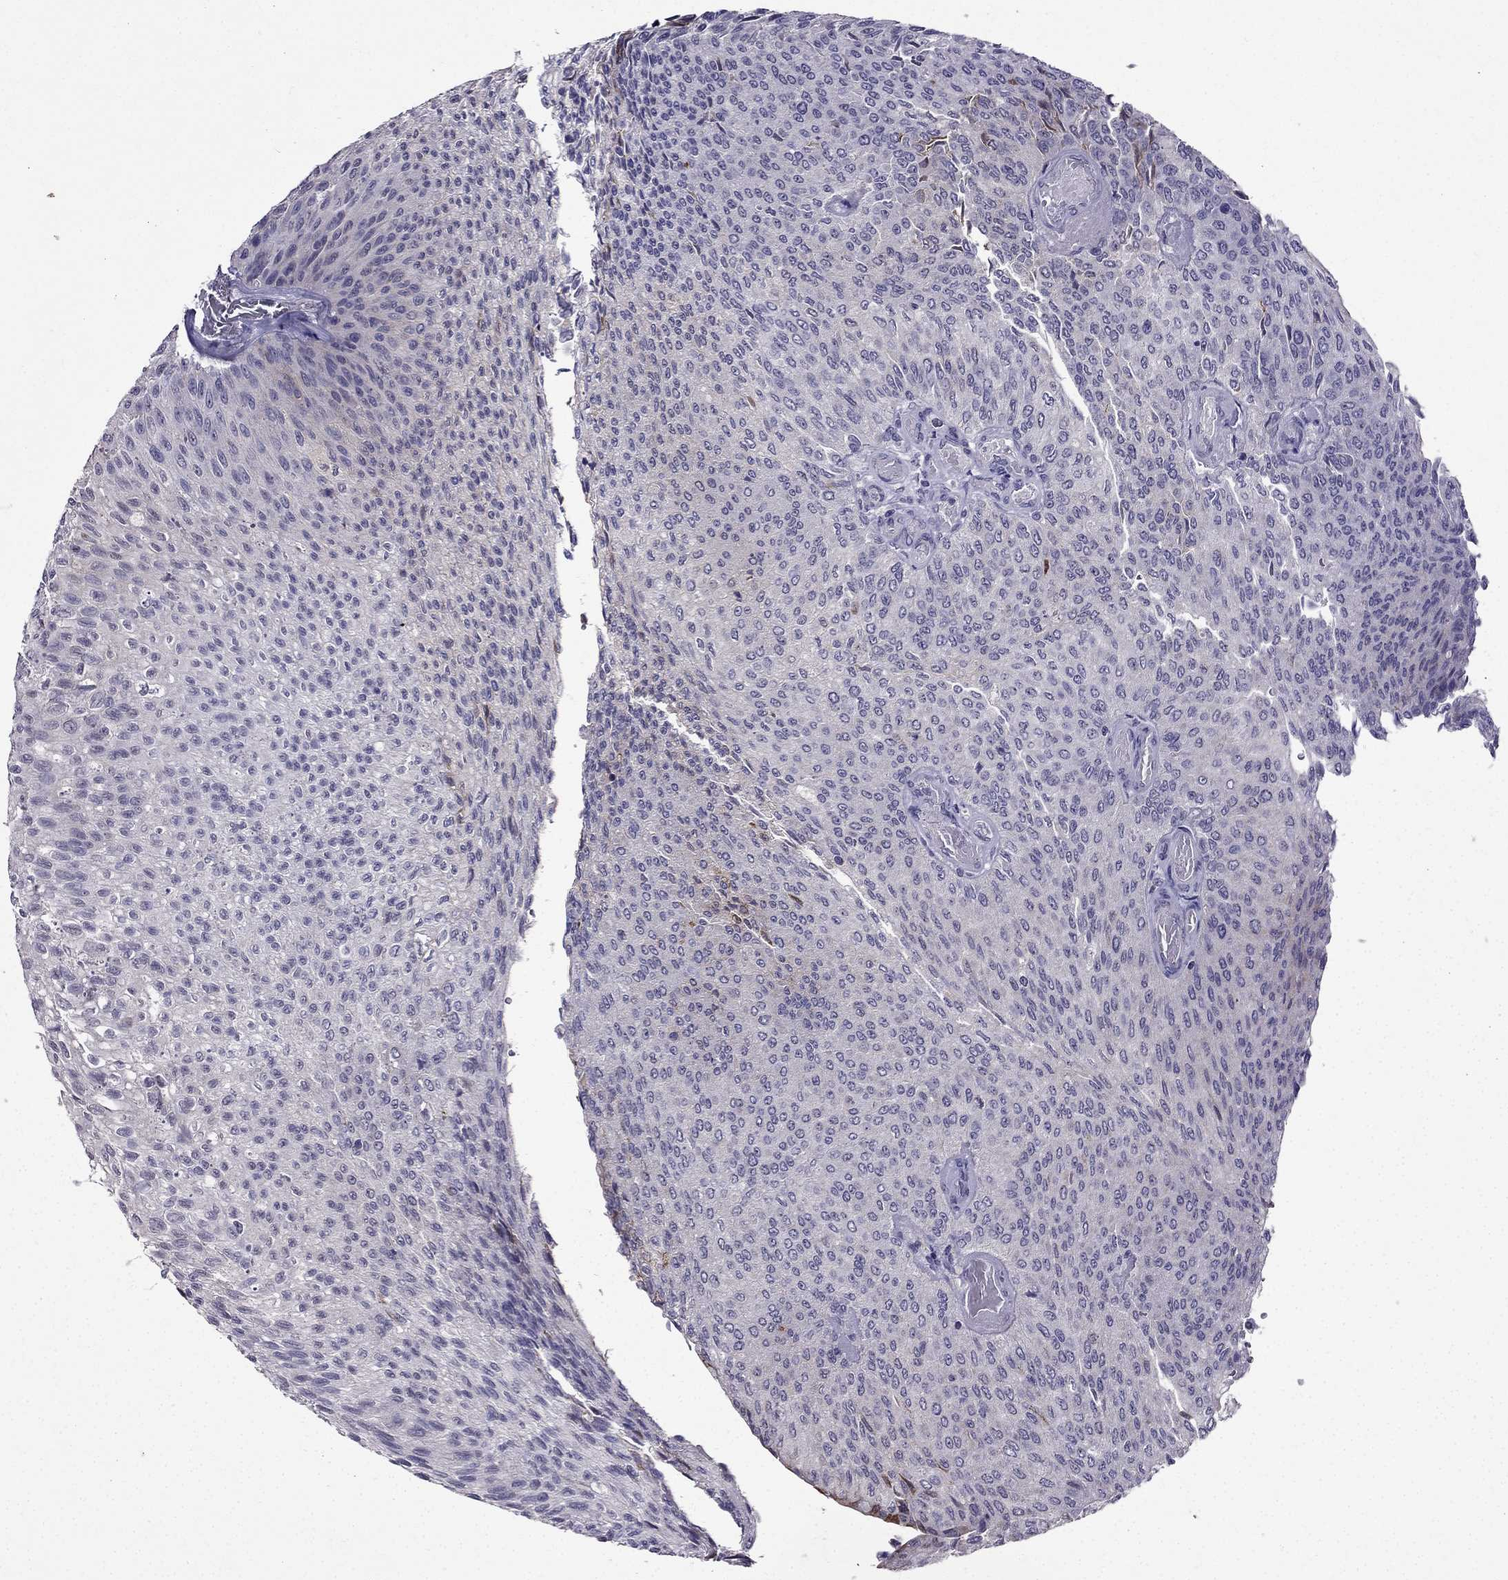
{"staining": {"intensity": "weak", "quantity": "<25%", "location": "cytoplasmic/membranous"}, "tissue": "urothelial cancer", "cell_type": "Tumor cells", "image_type": "cancer", "snomed": [{"axis": "morphology", "description": "Urothelial carcinoma, Low grade"}, {"axis": "topography", "description": "Ureter, NOS"}, {"axis": "topography", "description": "Urinary bladder"}], "caption": "Immunohistochemical staining of urothelial cancer demonstrates no significant expression in tumor cells.", "gene": "DUSP15", "patient": {"sex": "male", "age": 78}}